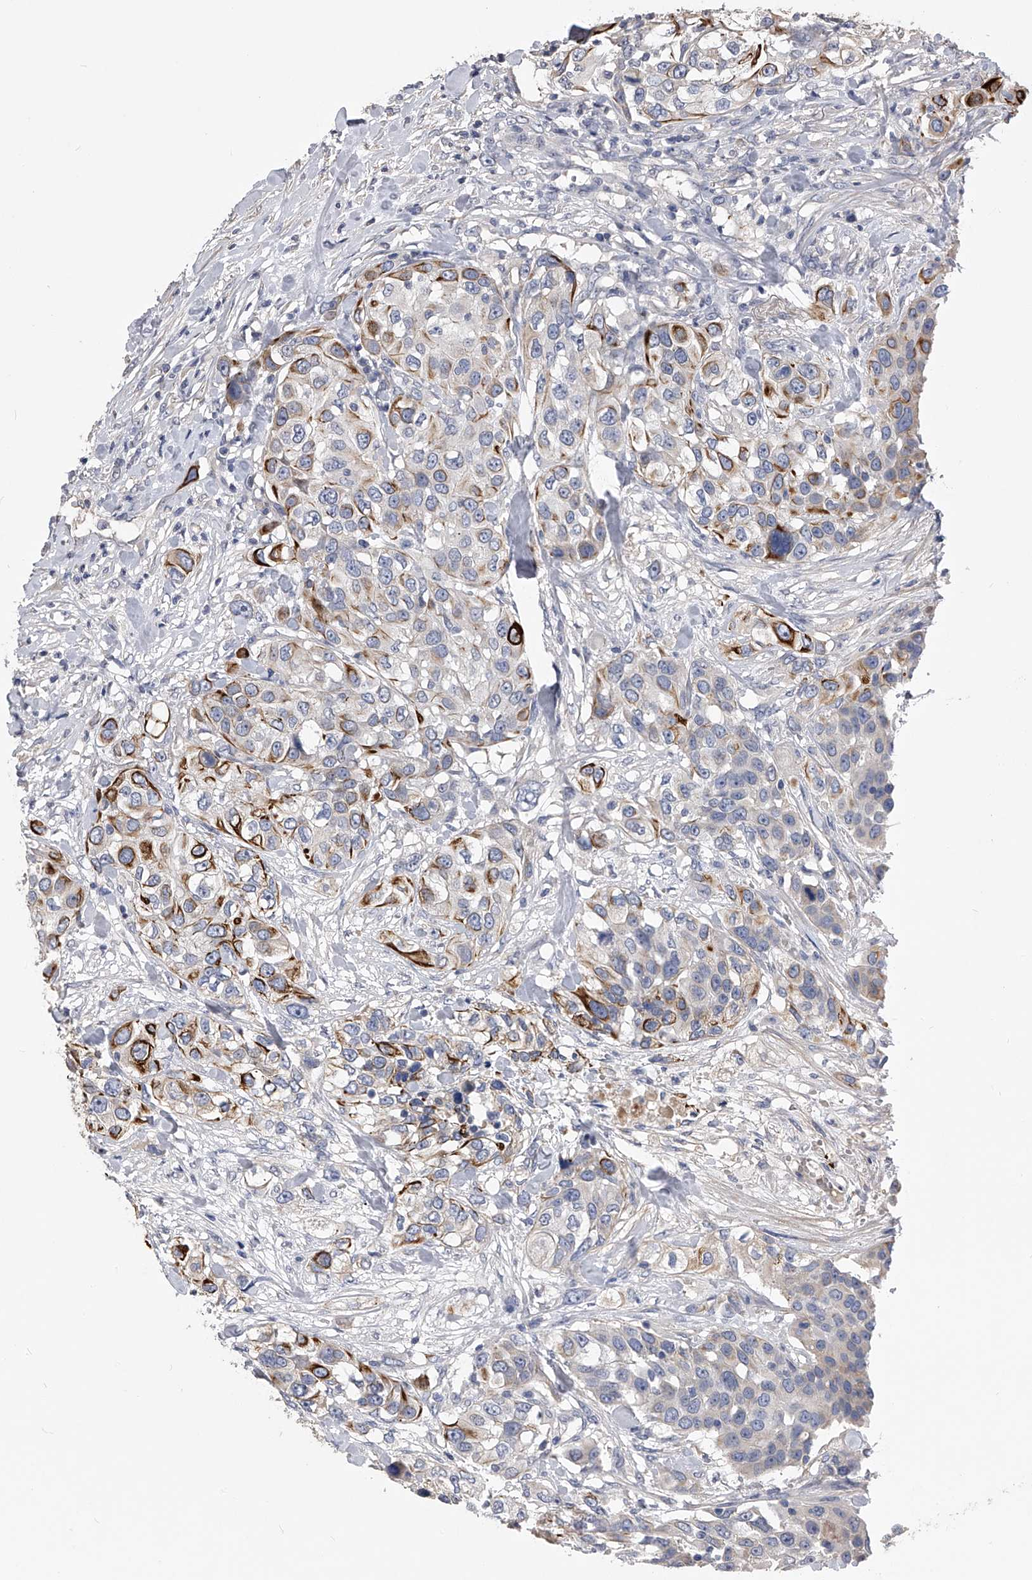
{"staining": {"intensity": "strong", "quantity": "<25%", "location": "cytoplasmic/membranous"}, "tissue": "urothelial cancer", "cell_type": "Tumor cells", "image_type": "cancer", "snomed": [{"axis": "morphology", "description": "Urothelial carcinoma, High grade"}, {"axis": "topography", "description": "Urinary bladder"}], "caption": "Immunohistochemistry (DAB (3,3'-diaminobenzidine)) staining of human urothelial cancer displays strong cytoplasmic/membranous protein positivity in about <25% of tumor cells. The staining is performed using DAB brown chromogen to label protein expression. The nuclei are counter-stained blue using hematoxylin.", "gene": "MDN1", "patient": {"sex": "female", "age": 80}}